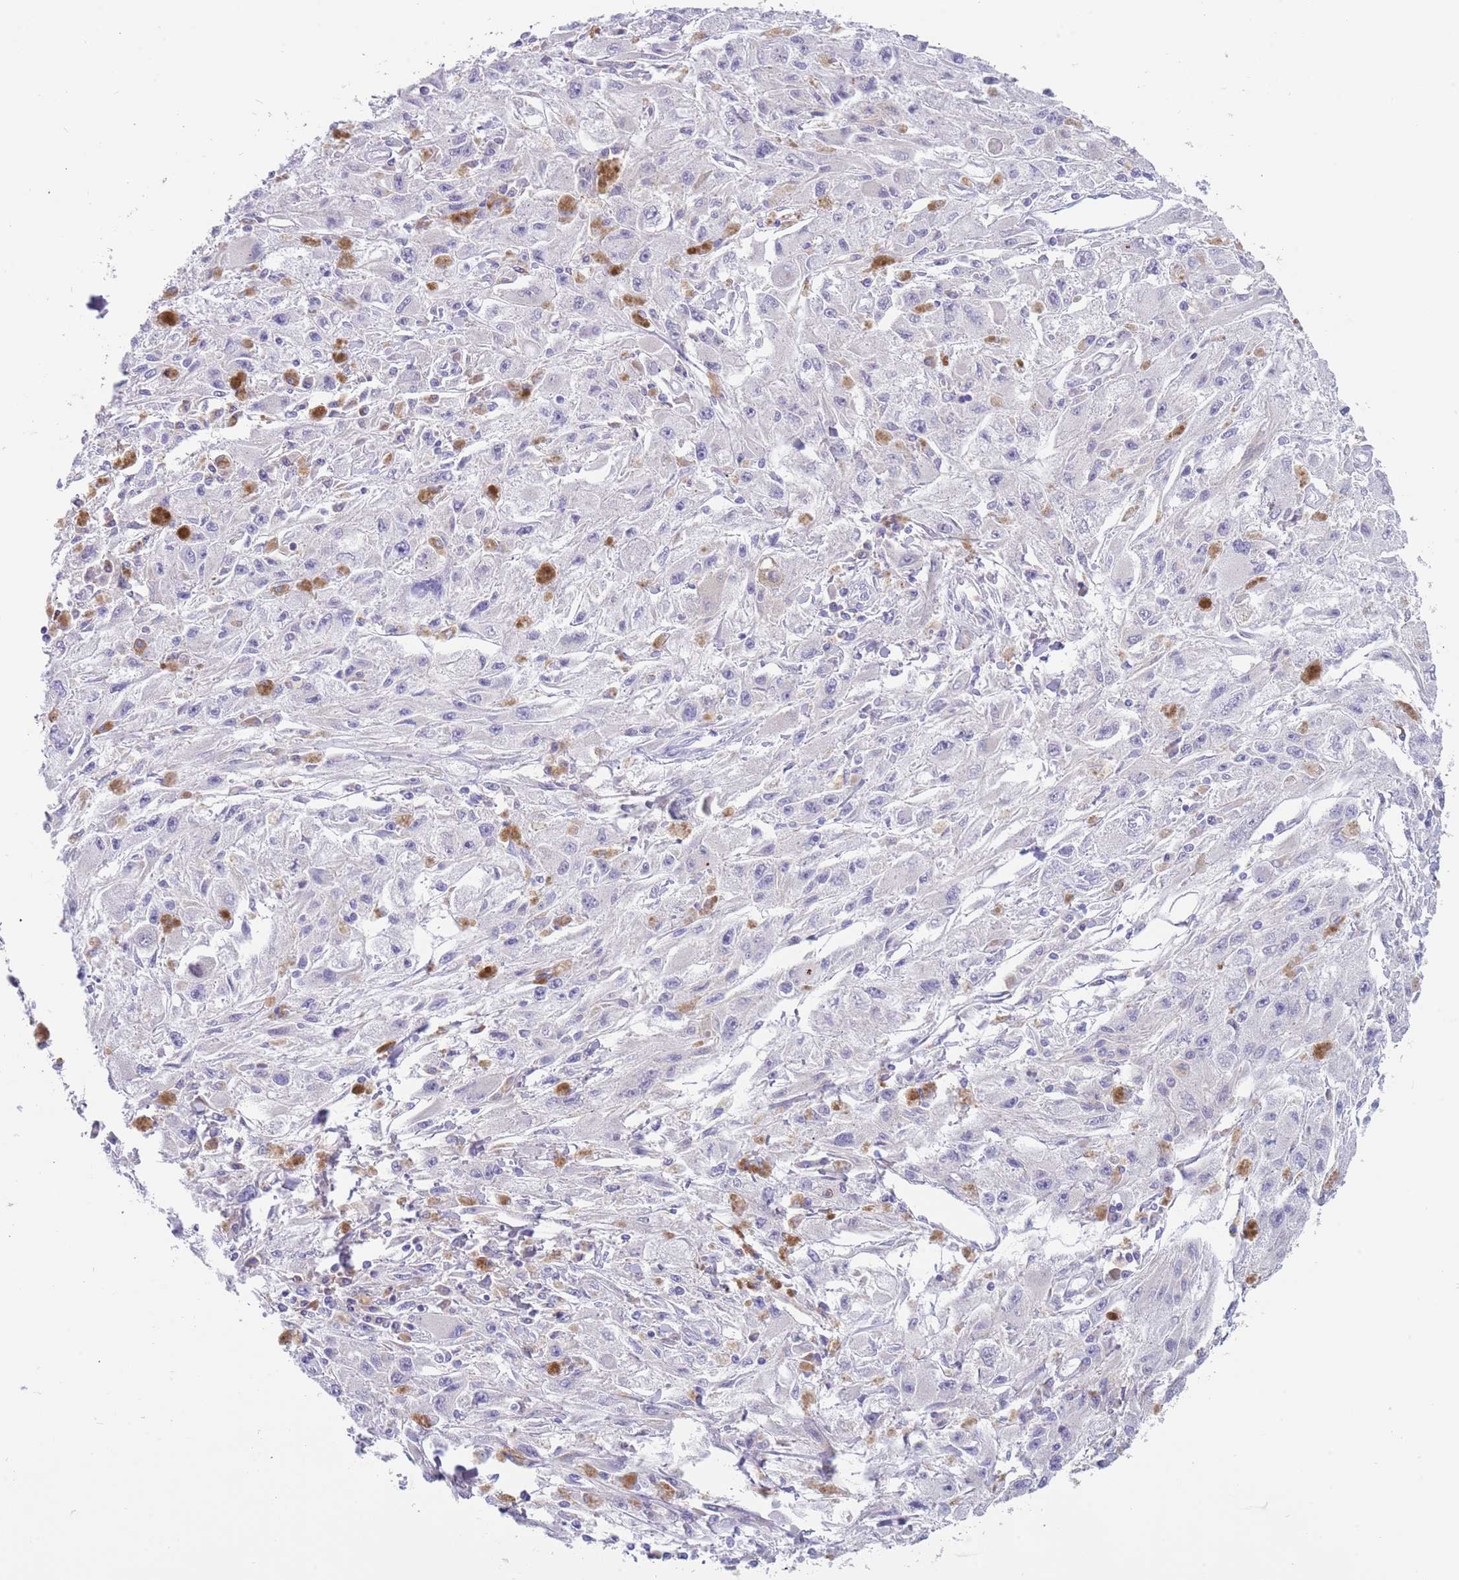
{"staining": {"intensity": "negative", "quantity": "none", "location": "none"}, "tissue": "melanoma", "cell_type": "Tumor cells", "image_type": "cancer", "snomed": [{"axis": "morphology", "description": "Malignant melanoma, Metastatic site"}, {"axis": "topography", "description": "Skin"}], "caption": "IHC of human malignant melanoma (metastatic site) displays no expression in tumor cells.", "gene": "TYW1", "patient": {"sex": "male", "age": 53}}